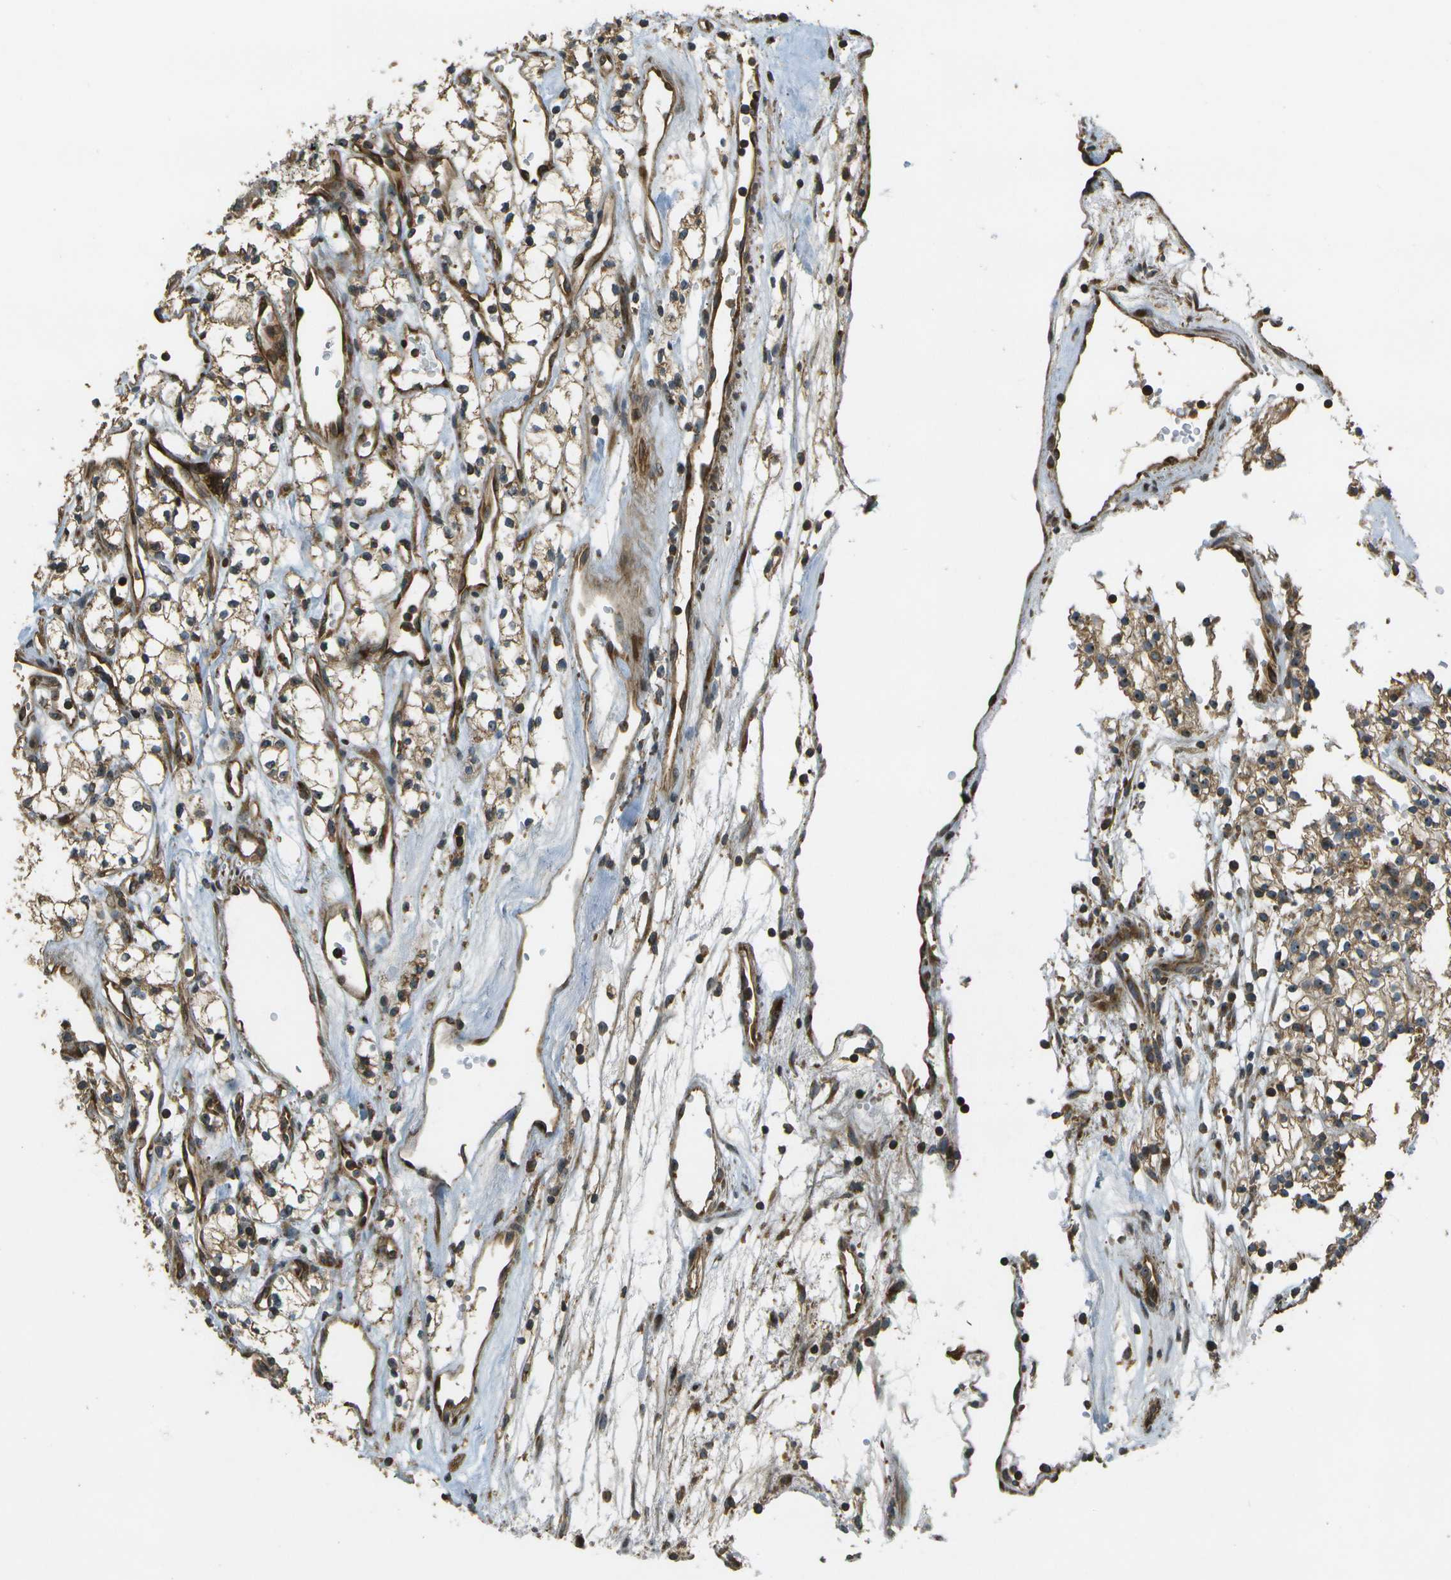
{"staining": {"intensity": "weak", "quantity": ">75%", "location": "cytoplasmic/membranous"}, "tissue": "renal cancer", "cell_type": "Tumor cells", "image_type": "cancer", "snomed": [{"axis": "morphology", "description": "Adenocarcinoma, NOS"}, {"axis": "topography", "description": "Kidney"}], "caption": "IHC (DAB (3,3'-diaminobenzidine)) staining of human adenocarcinoma (renal) reveals weak cytoplasmic/membranous protein staining in about >75% of tumor cells.", "gene": "LRP12", "patient": {"sex": "male", "age": 59}}